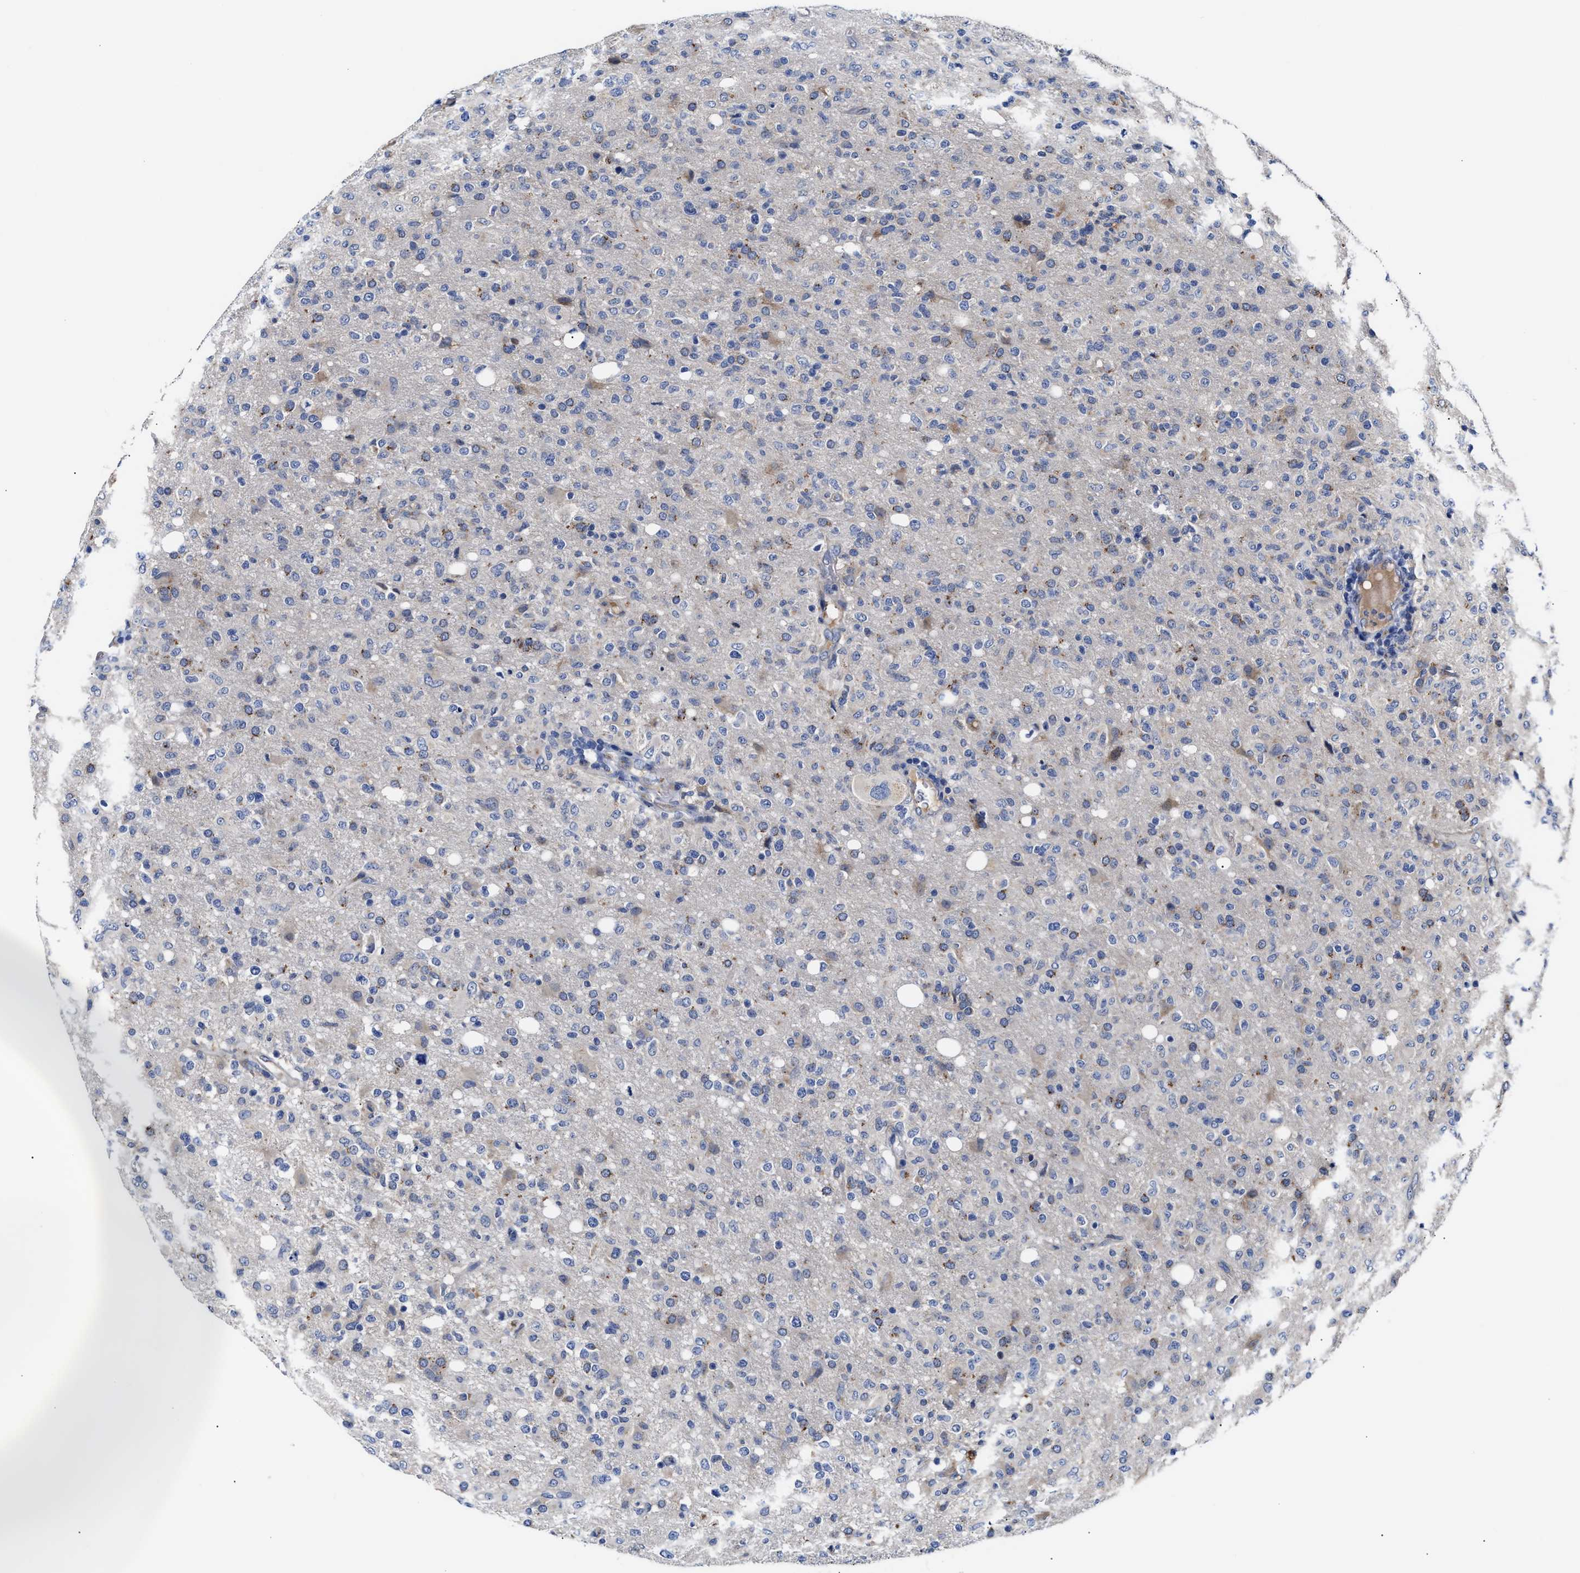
{"staining": {"intensity": "negative", "quantity": "none", "location": "none"}, "tissue": "glioma", "cell_type": "Tumor cells", "image_type": "cancer", "snomed": [{"axis": "morphology", "description": "Glioma, malignant, High grade"}, {"axis": "topography", "description": "Brain"}], "caption": "Immunohistochemical staining of human glioma shows no significant positivity in tumor cells.", "gene": "CCDC146", "patient": {"sex": "female", "age": 57}}